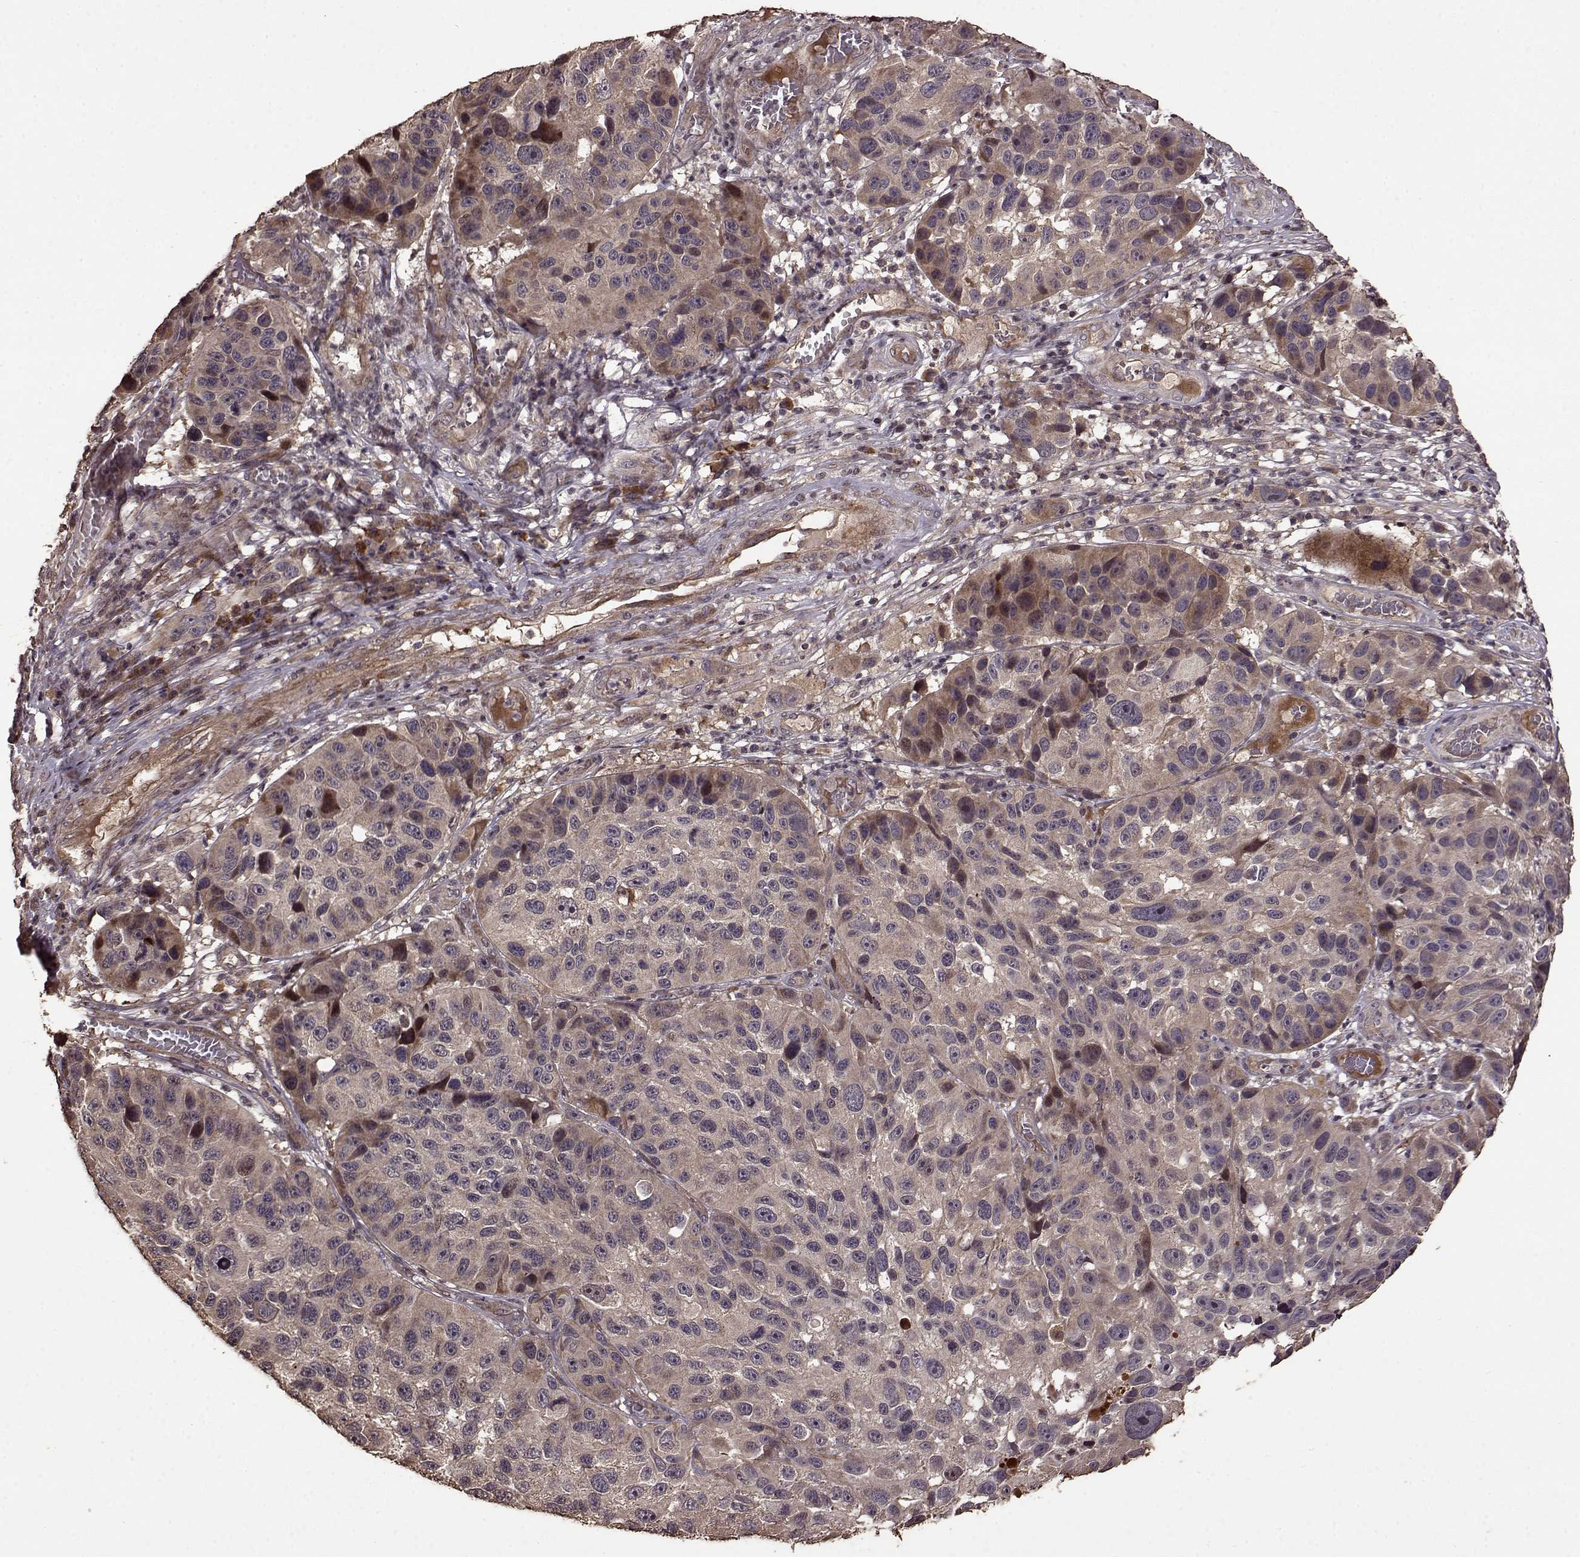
{"staining": {"intensity": "weak", "quantity": "<25%", "location": "cytoplasmic/membranous"}, "tissue": "melanoma", "cell_type": "Tumor cells", "image_type": "cancer", "snomed": [{"axis": "morphology", "description": "Malignant melanoma, NOS"}, {"axis": "topography", "description": "Skin"}], "caption": "Tumor cells are negative for brown protein staining in melanoma. (Immunohistochemistry, brightfield microscopy, high magnification).", "gene": "FBXW11", "patient": {"sex": "male", "age": 53}}